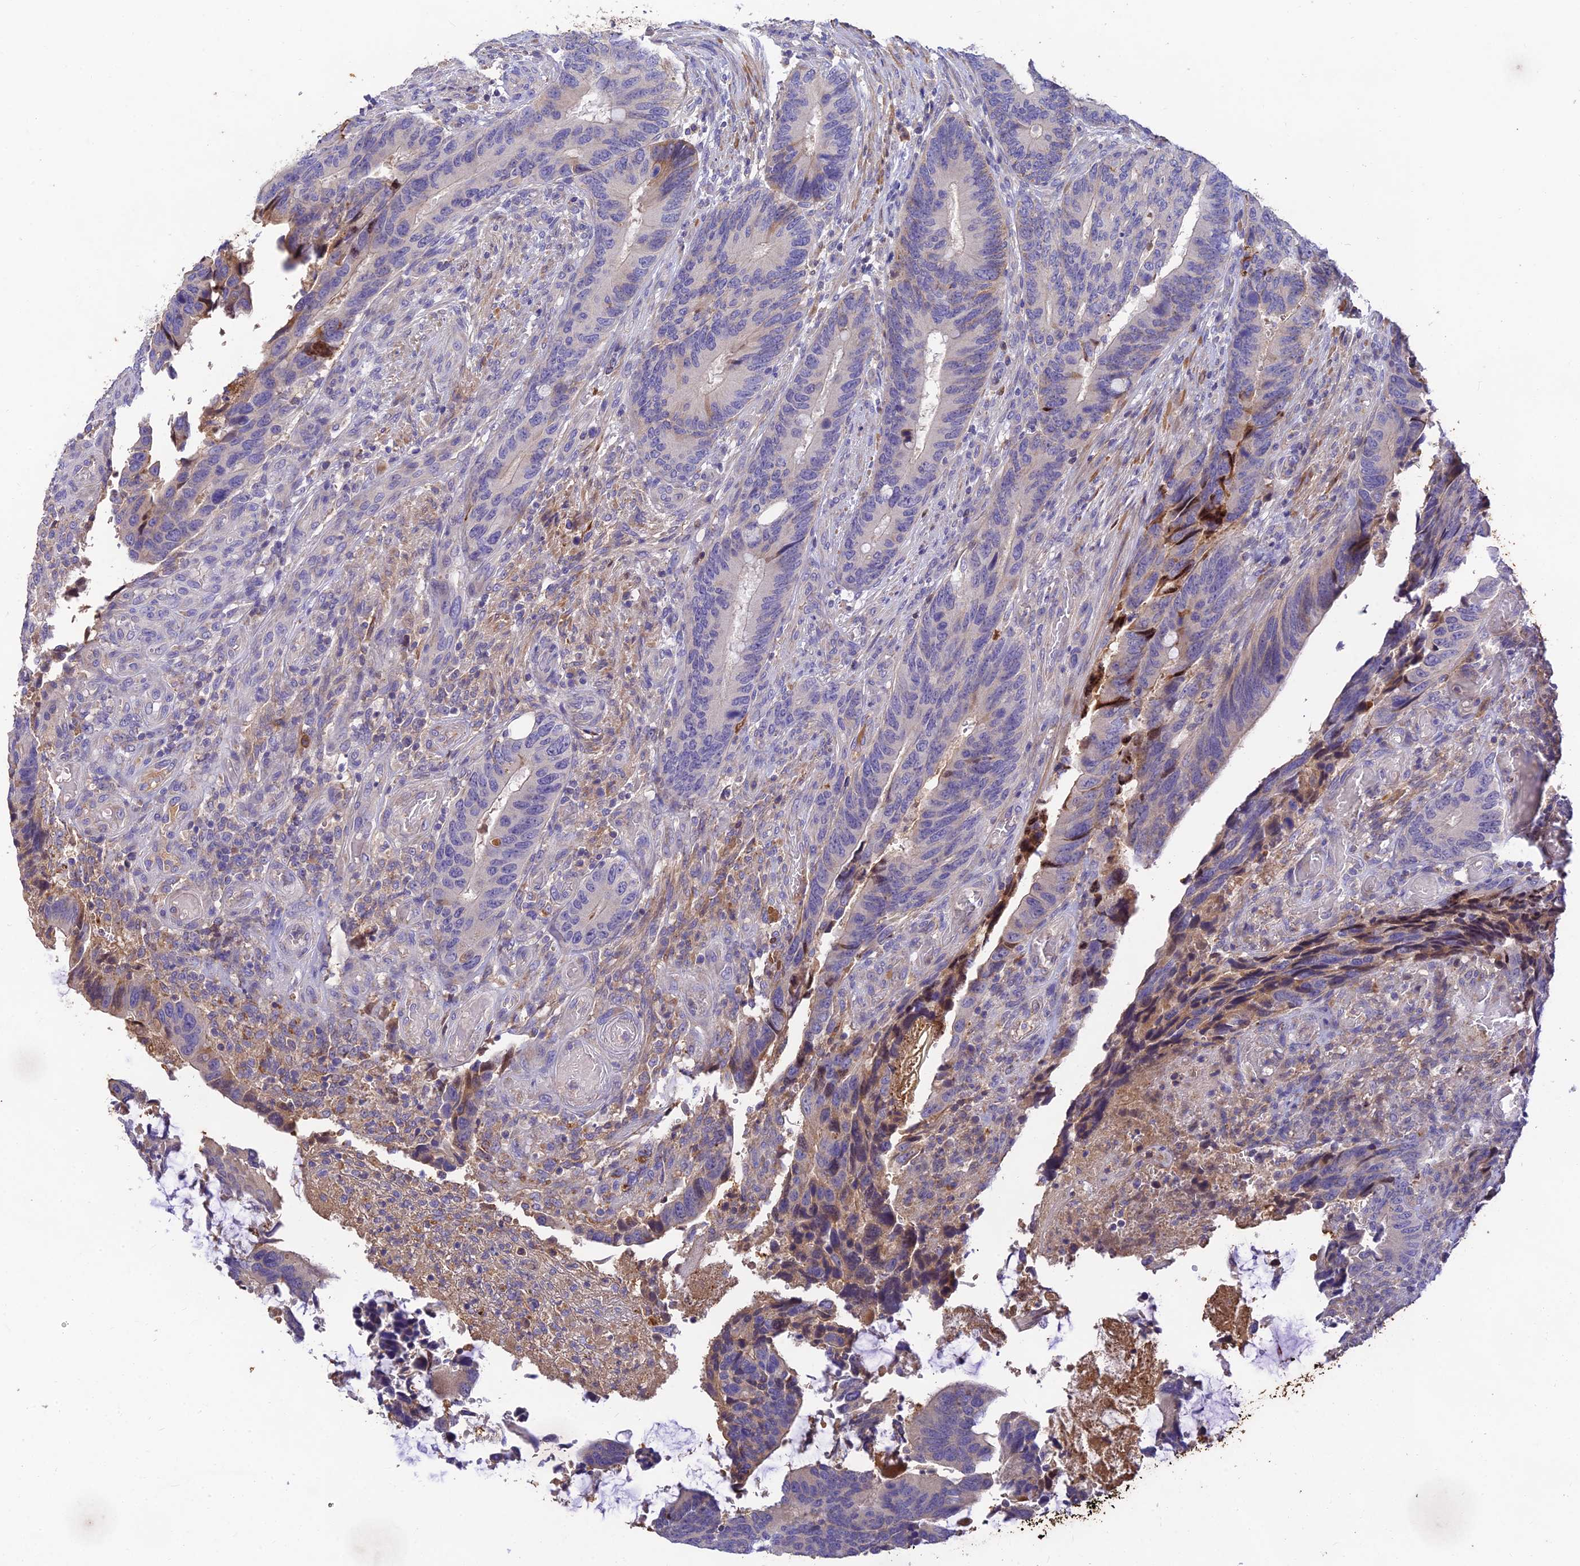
{"staining": {"intensity": "negative", "quantity": "none", "location": "none"}, "tissue": "colorectal cancer", "cell_type": "Tumor cells", "image_type": "cancer", "snomed": [{"axis": "morphology", "description": "Adenocarcinoma, NOS"}, {"axis": "topography", "description": "Colon"}], "caption": "An image of human colorectal cancer (adenocarcinoma) is negative for staining in tumor cells.", "gene": "ACSM5", "patient": {"sex": "male", "age": 87}}